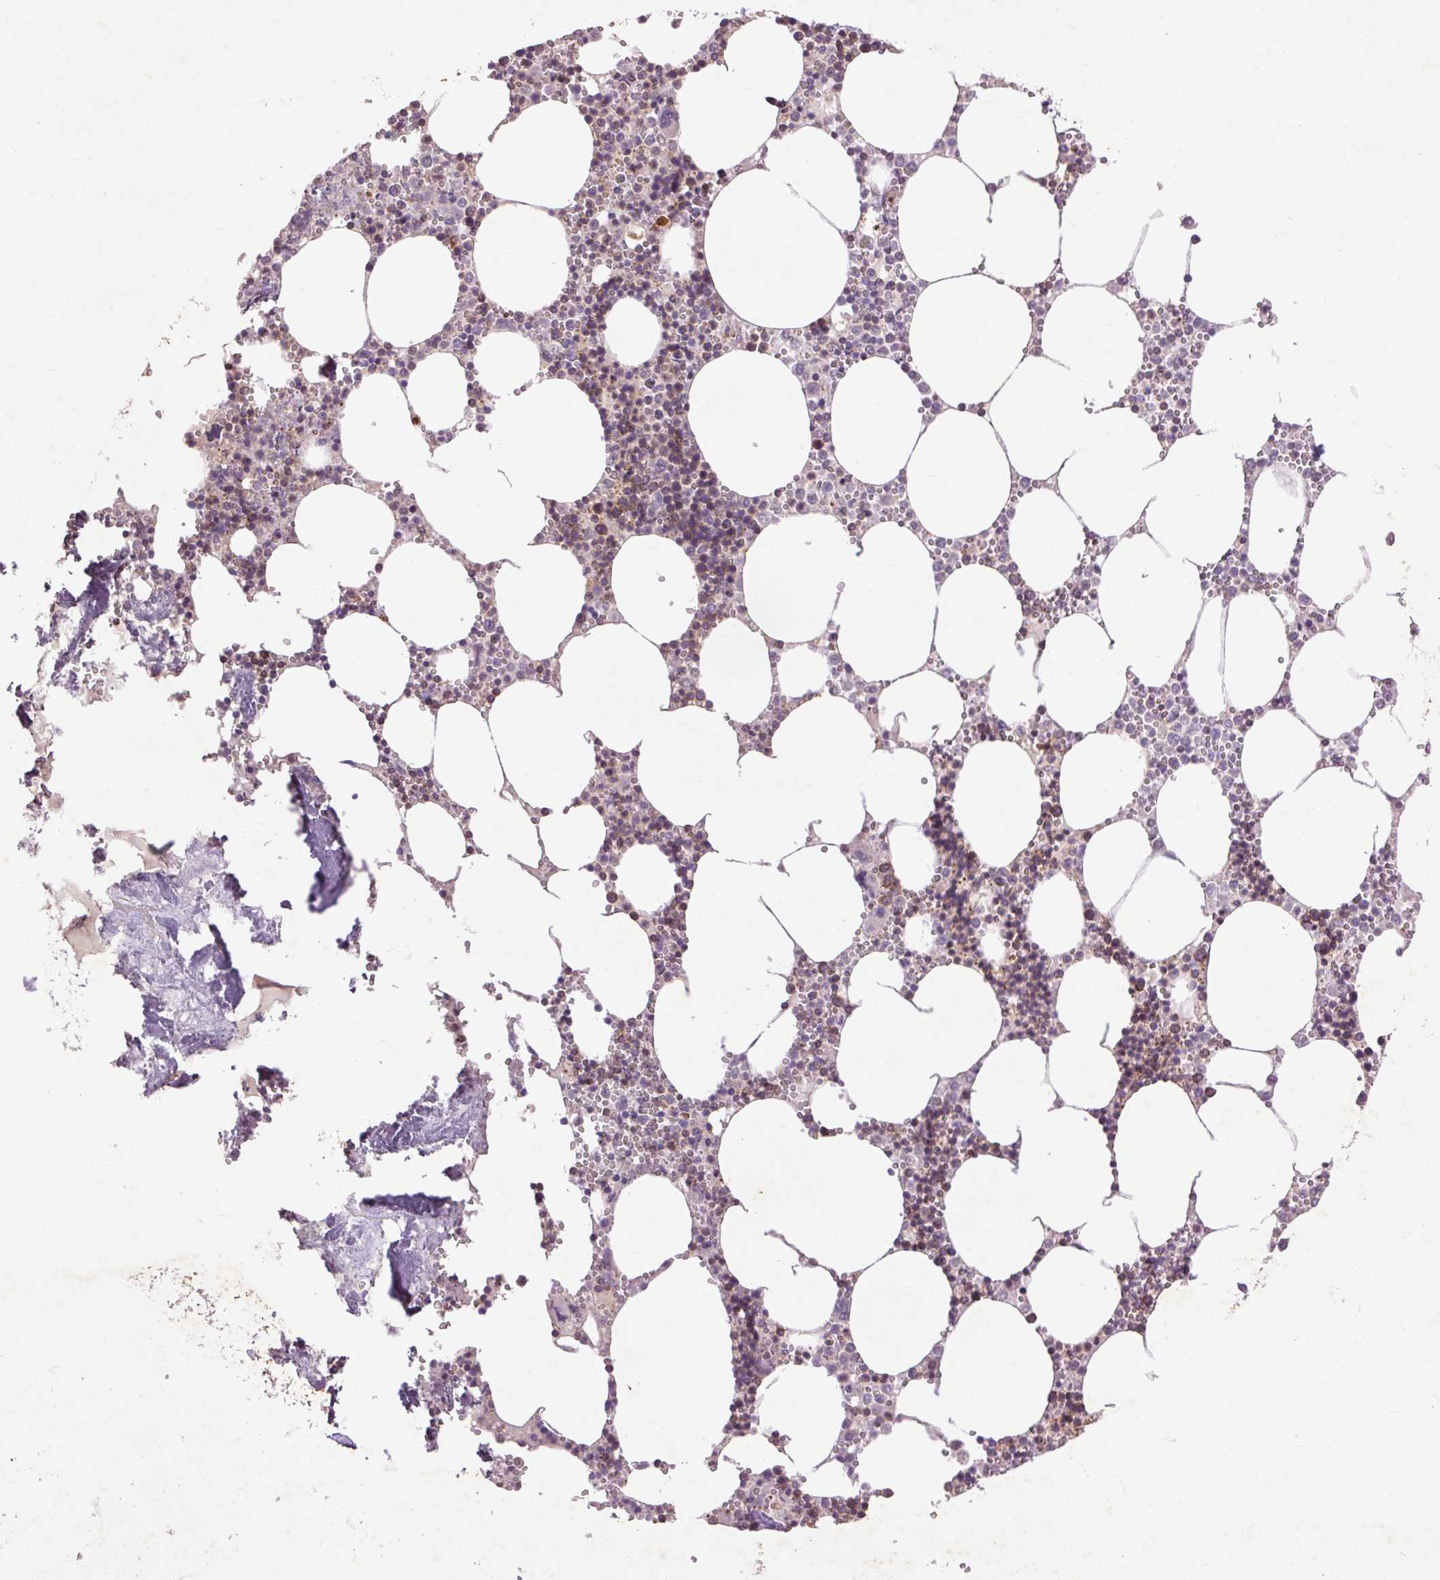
{"staining": {"intensity": "negative", "quantity": "none", "location": "none"}, "tissue": "bone marrow", "cell_type": "Hematopoietic cells", "image_type": "normal", "snomed": [{"axis": "morphology", "description": "Normal tissue, NOS"}, {"axis": "topography", "description": "Bone marrow"}], "caption": "Human bone marrow stained for a protein using immunohistochemistry (IHC) shows no positivity in hematopoietic cells.", "gene": "FNDC7", "patient": {"sex": "male", "age": 54}}